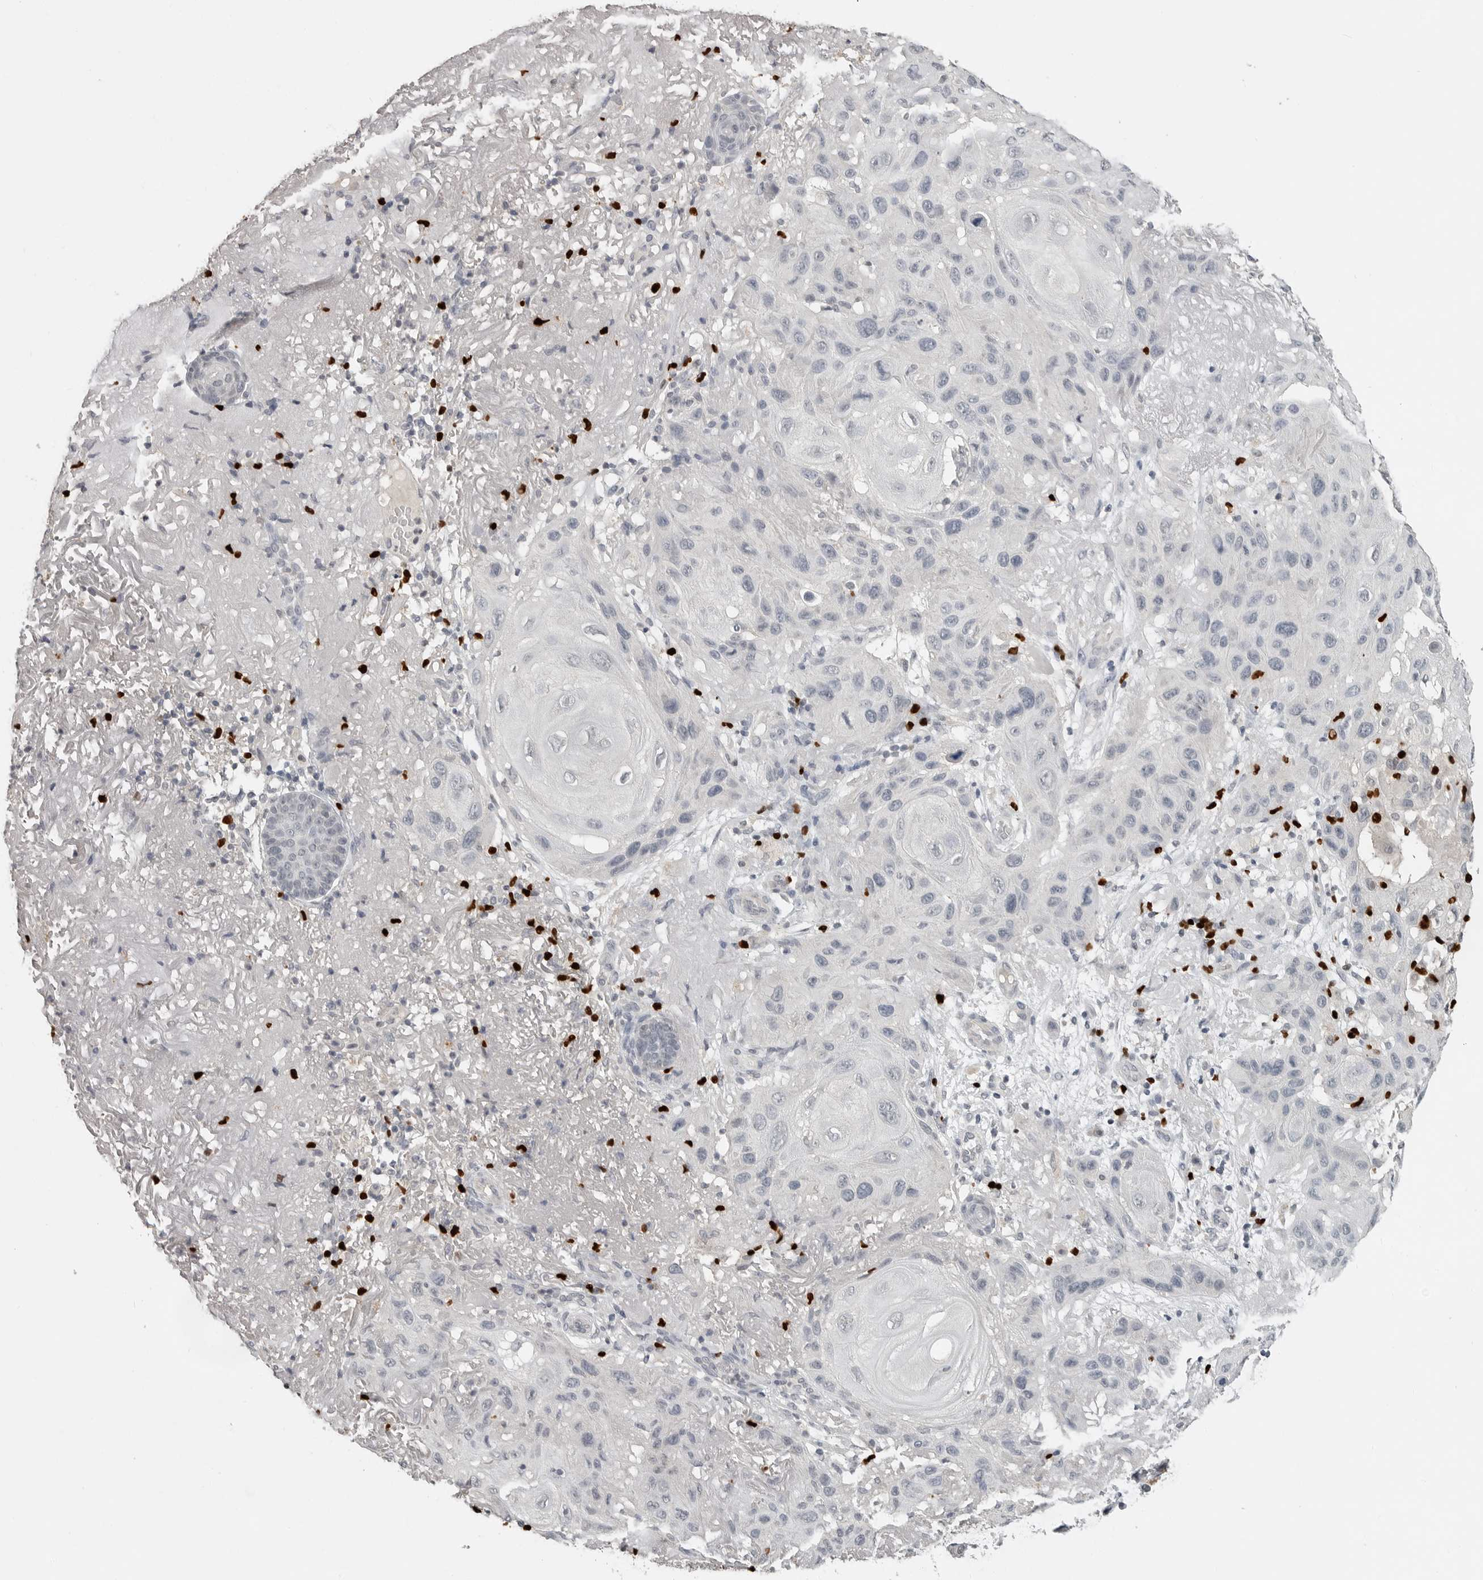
{"staining": {"intensity": "negative", "quantity": "none", "location": "none"}, "tissue": "skin cancer", "cell_type": "Tumor cells", "image_type": "cancer", "snomed": [{"axis": "morphology", "description": "Normal tissue, NOS"}, {"axis": "morphology", "description": "Squamous cell carcinoma, NOS"}, {"axis": "topography", "description": "Skin"}], "caption": "Immunohistochemical staining of skin cancer (squamous cell carcinoma) exhibits no significant staining in tumor cells.", "gene": "FOXP3", "patient": {"sex": "female", "age": 96}}